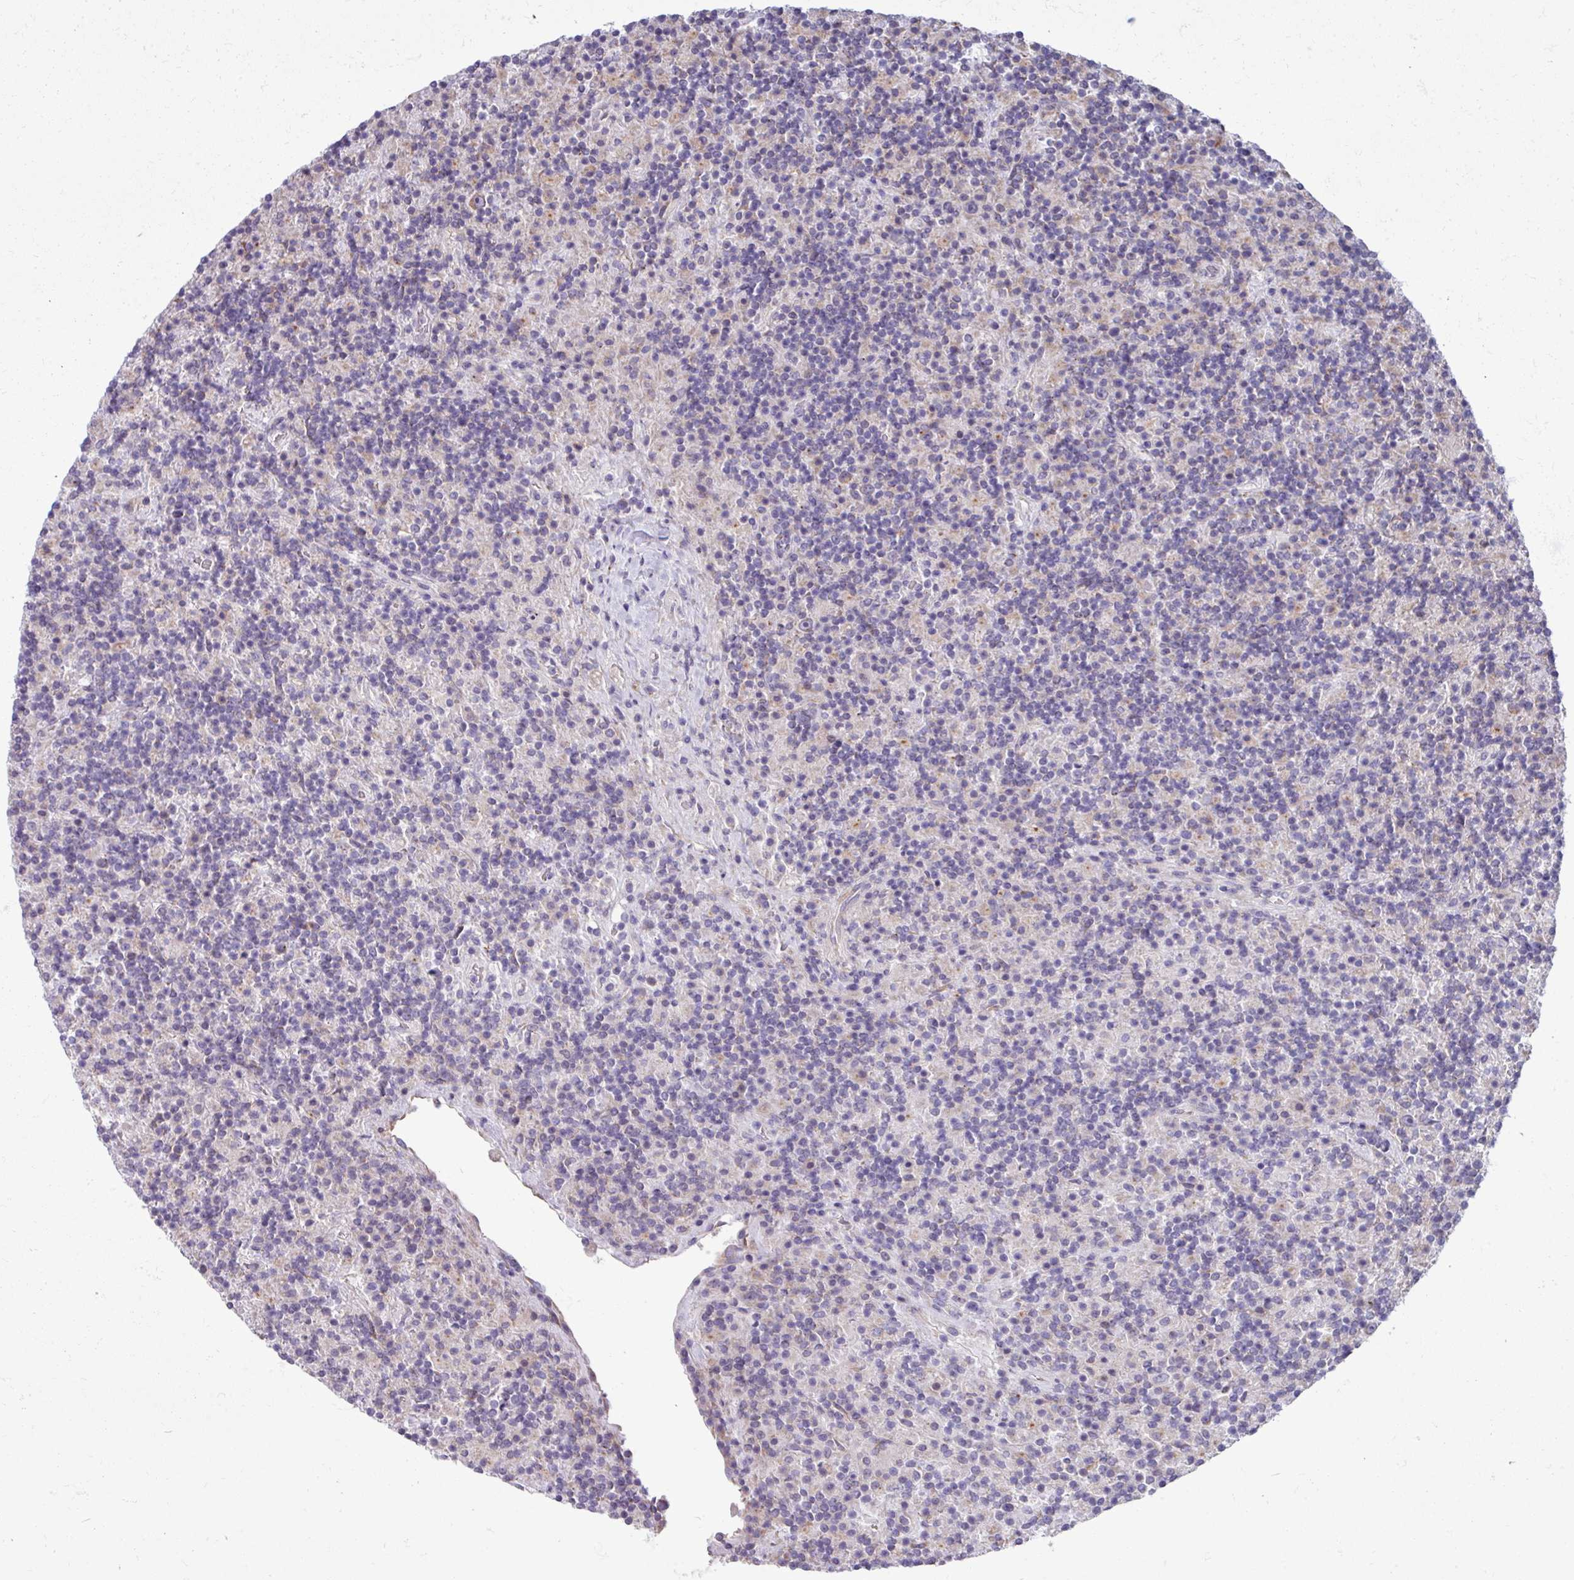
{"staining": {"intensity": "negative", "quantity": "none", "location": "none"}, "tissue": "lymphoma", "cell_type": "Tumor cells", "image_type": "cancer", "snomed": [{"axis": "morphology", "description": "Hodgkin's disease, NOS"}, {"axis": "topography", "description": "Lymph node"}], "caption": "A micrograph of human lymphoma is negative for staining in tumor cells.", "gene": "IRGC", "patient": {"sex": "male", "age": 70}}